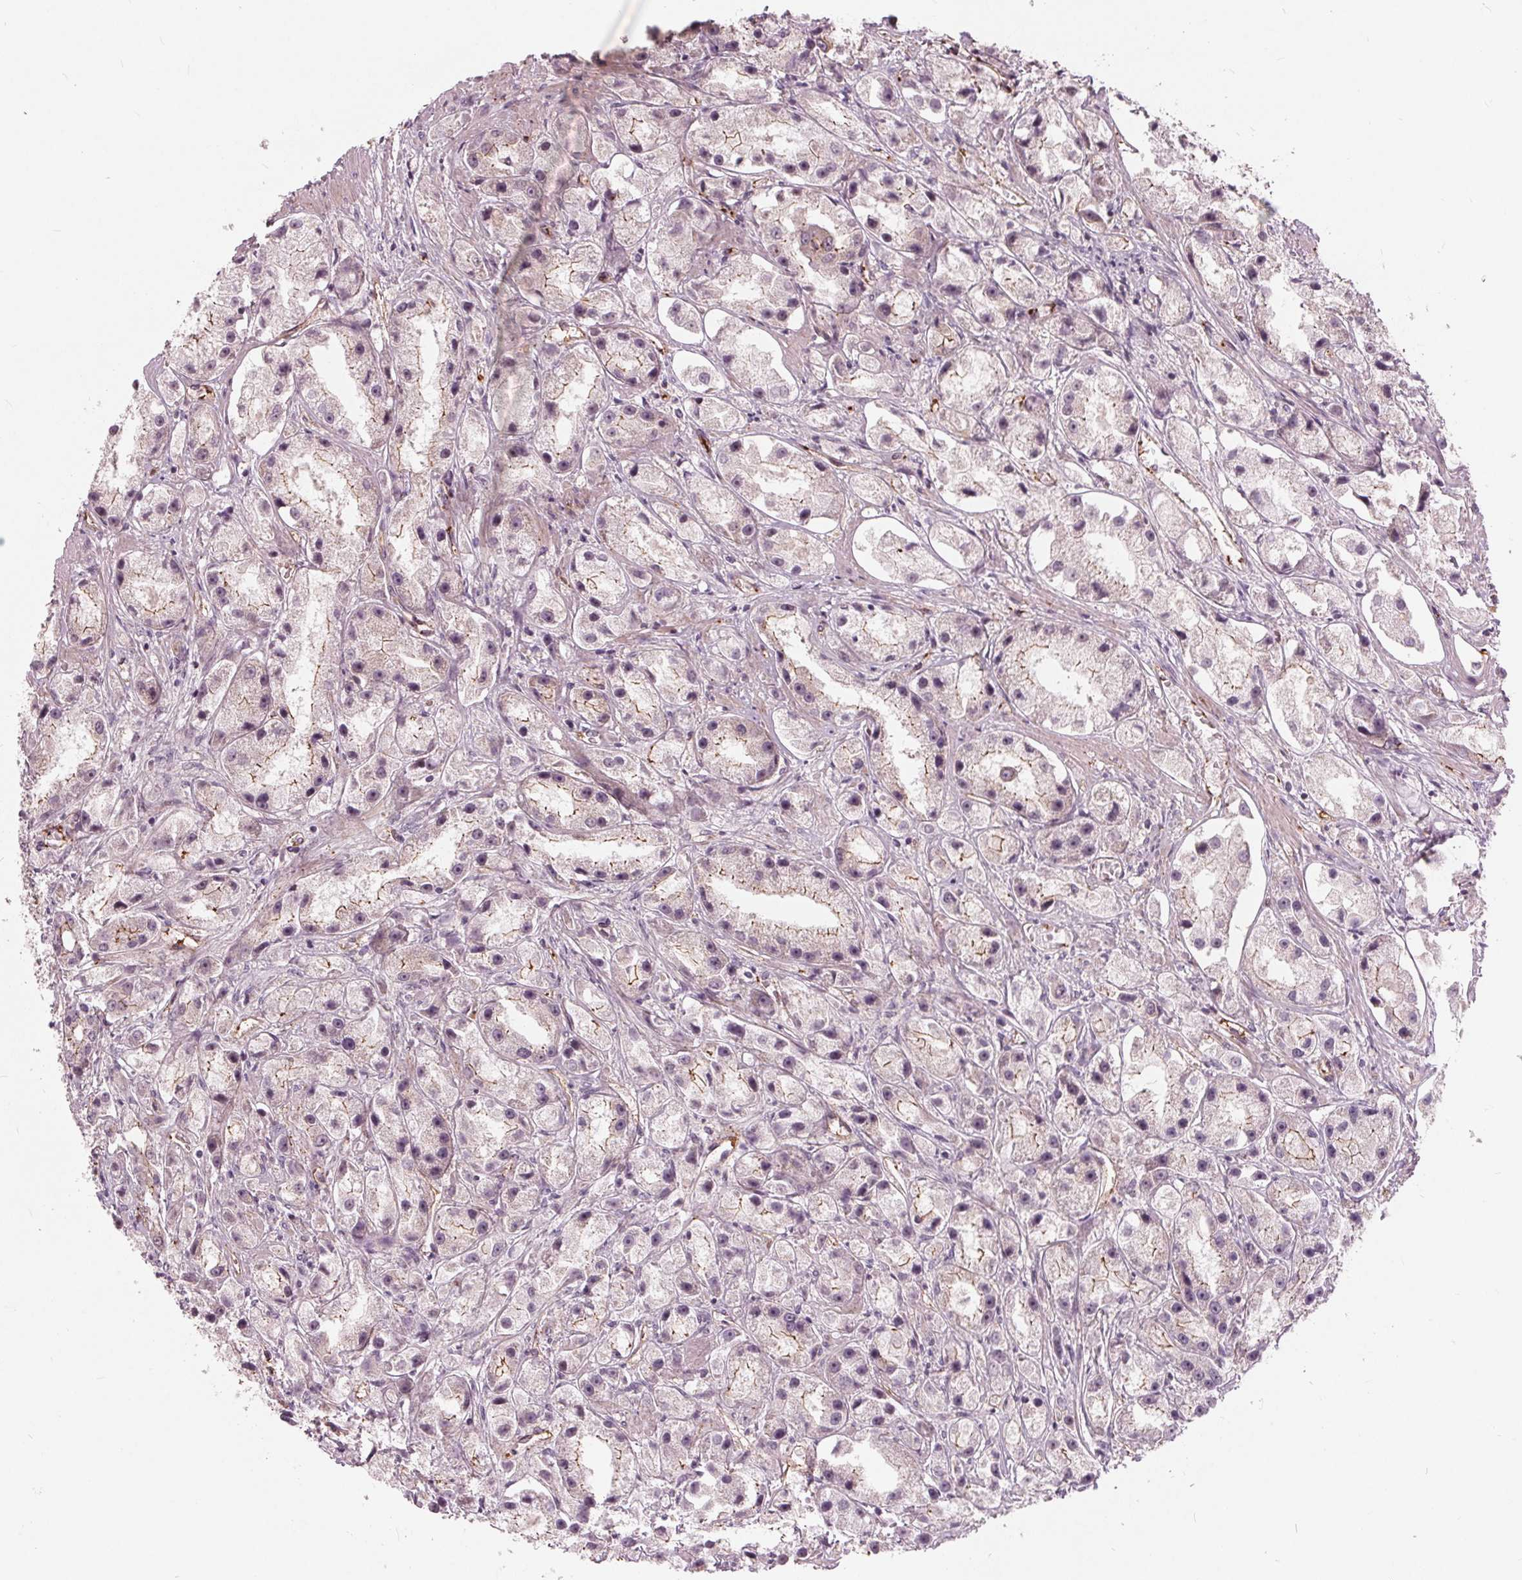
{"staining": {"intensity": "moderate", "quantity": "<25%", "location": "cytoplasmic/membranous"}, "tissue": "prostate cancer", "cell_type": "Tumor cells", "image_type": "cancer", "snomed": [{"axis": "morphology", "description": "Adenocarcinoma, High grade"}, {"axis": "topography", "description": "Prostate"}], "caption": "Prostate cancer (adenocarcinoma (high-grade)) stained for a protein (brown) reveals moderate cytoplasmic/membranous positive staining in about <25% of tumor cells.", "gene": "TXNIP", "patient": {"sex": "male", "age": 67}}